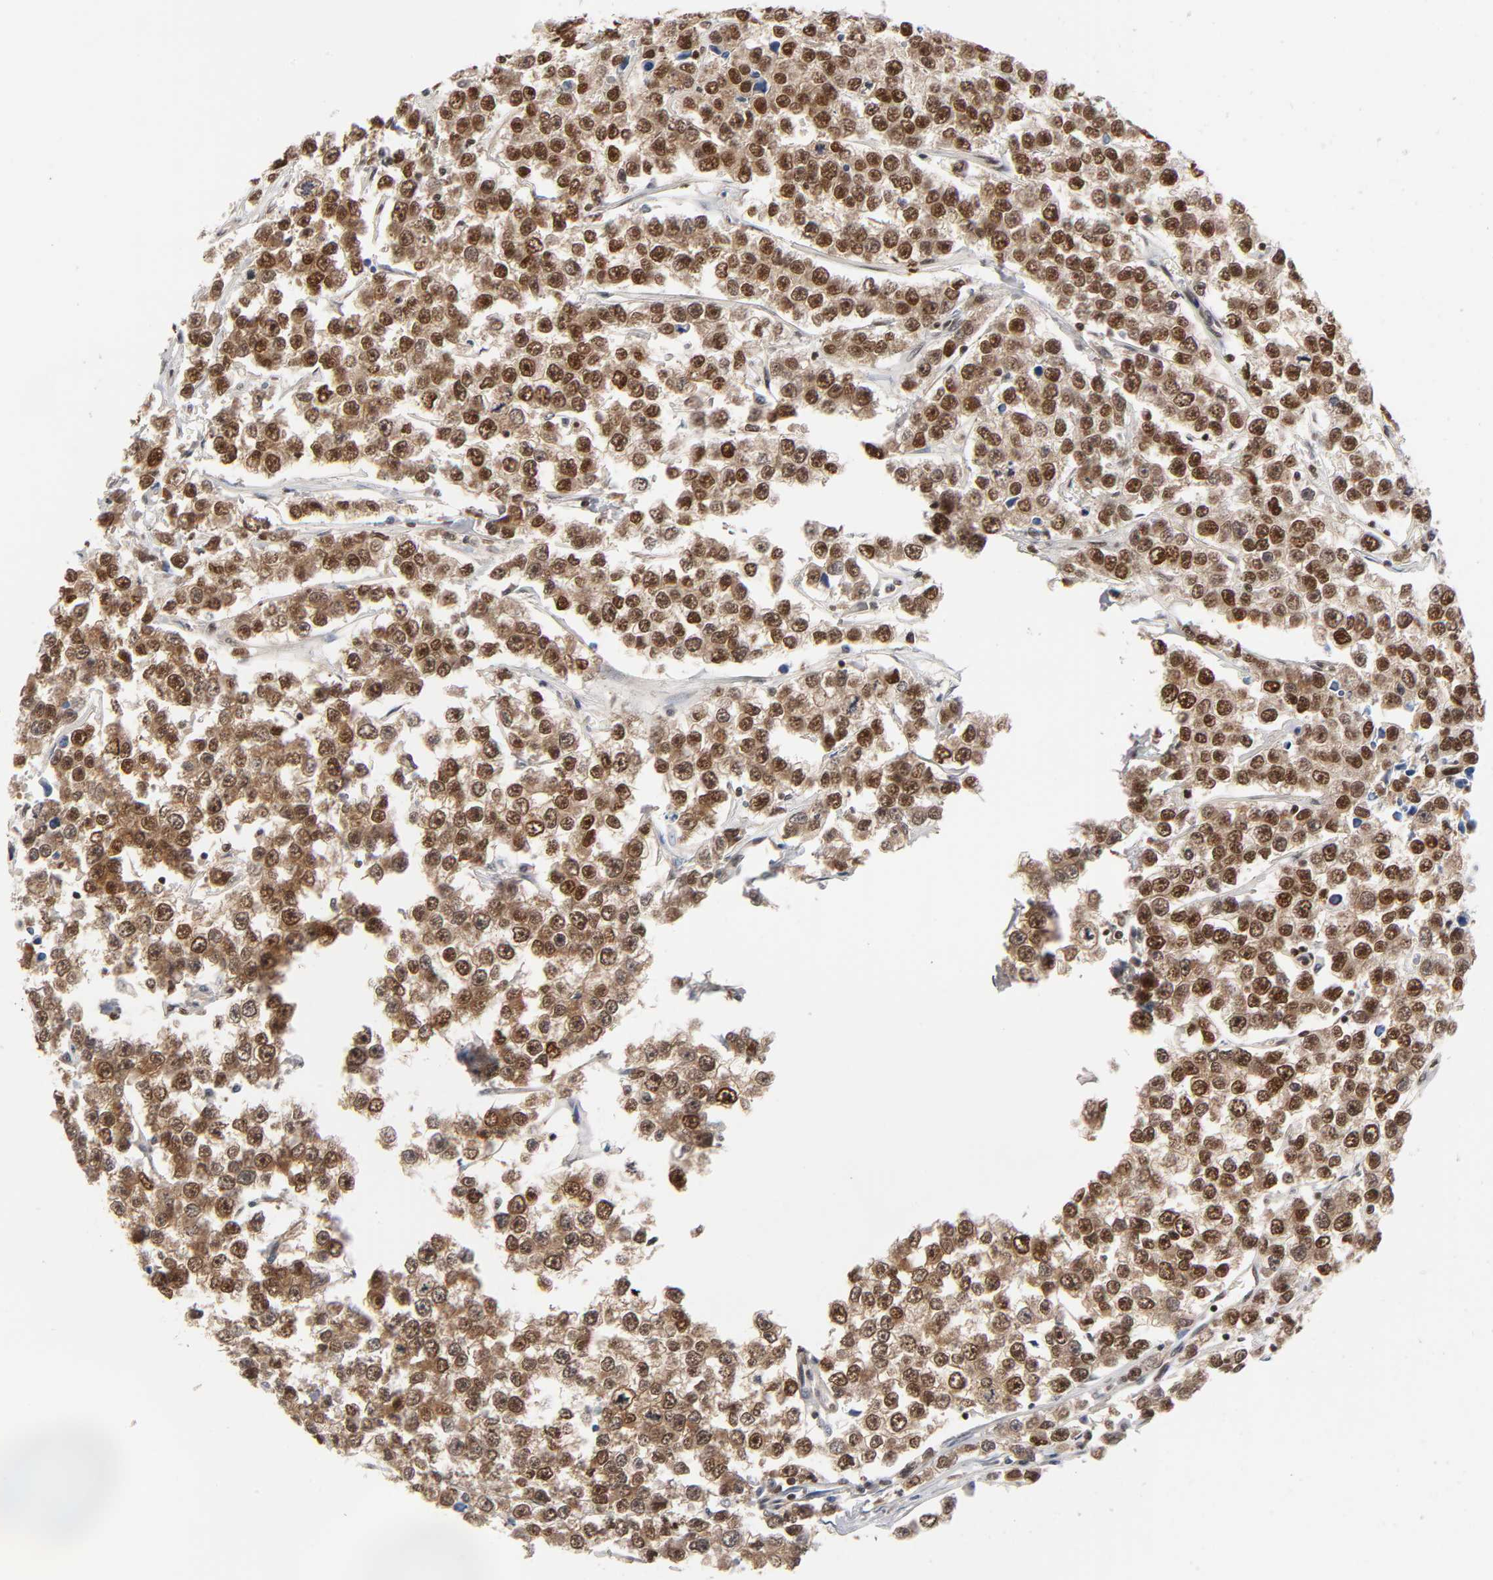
{"staining": {"intensity": "strong", "quantity": ">75%", "location": "cytoplasmic/membranous,nuclear"}, "tissue": "testis cancer", "cell_type": "Tumor cells", "image_type": "cancer", "snomed": [{"axis": "morphology", "description": "Seminoma, NOS"}, {"axis": "morphology", "description": "Carcinoma, Embryonal, NOS"}, {"axis": "topography", "description": "Testis"}], "caption": "Immunohistochemistry of testis seminoma exhibits high levels of strong cytoplasmic/membranous and nuclear staining in about >75% of tumor cells.", "gene": "ILKAP", "patient": {"sex": "male", "age": 52}}